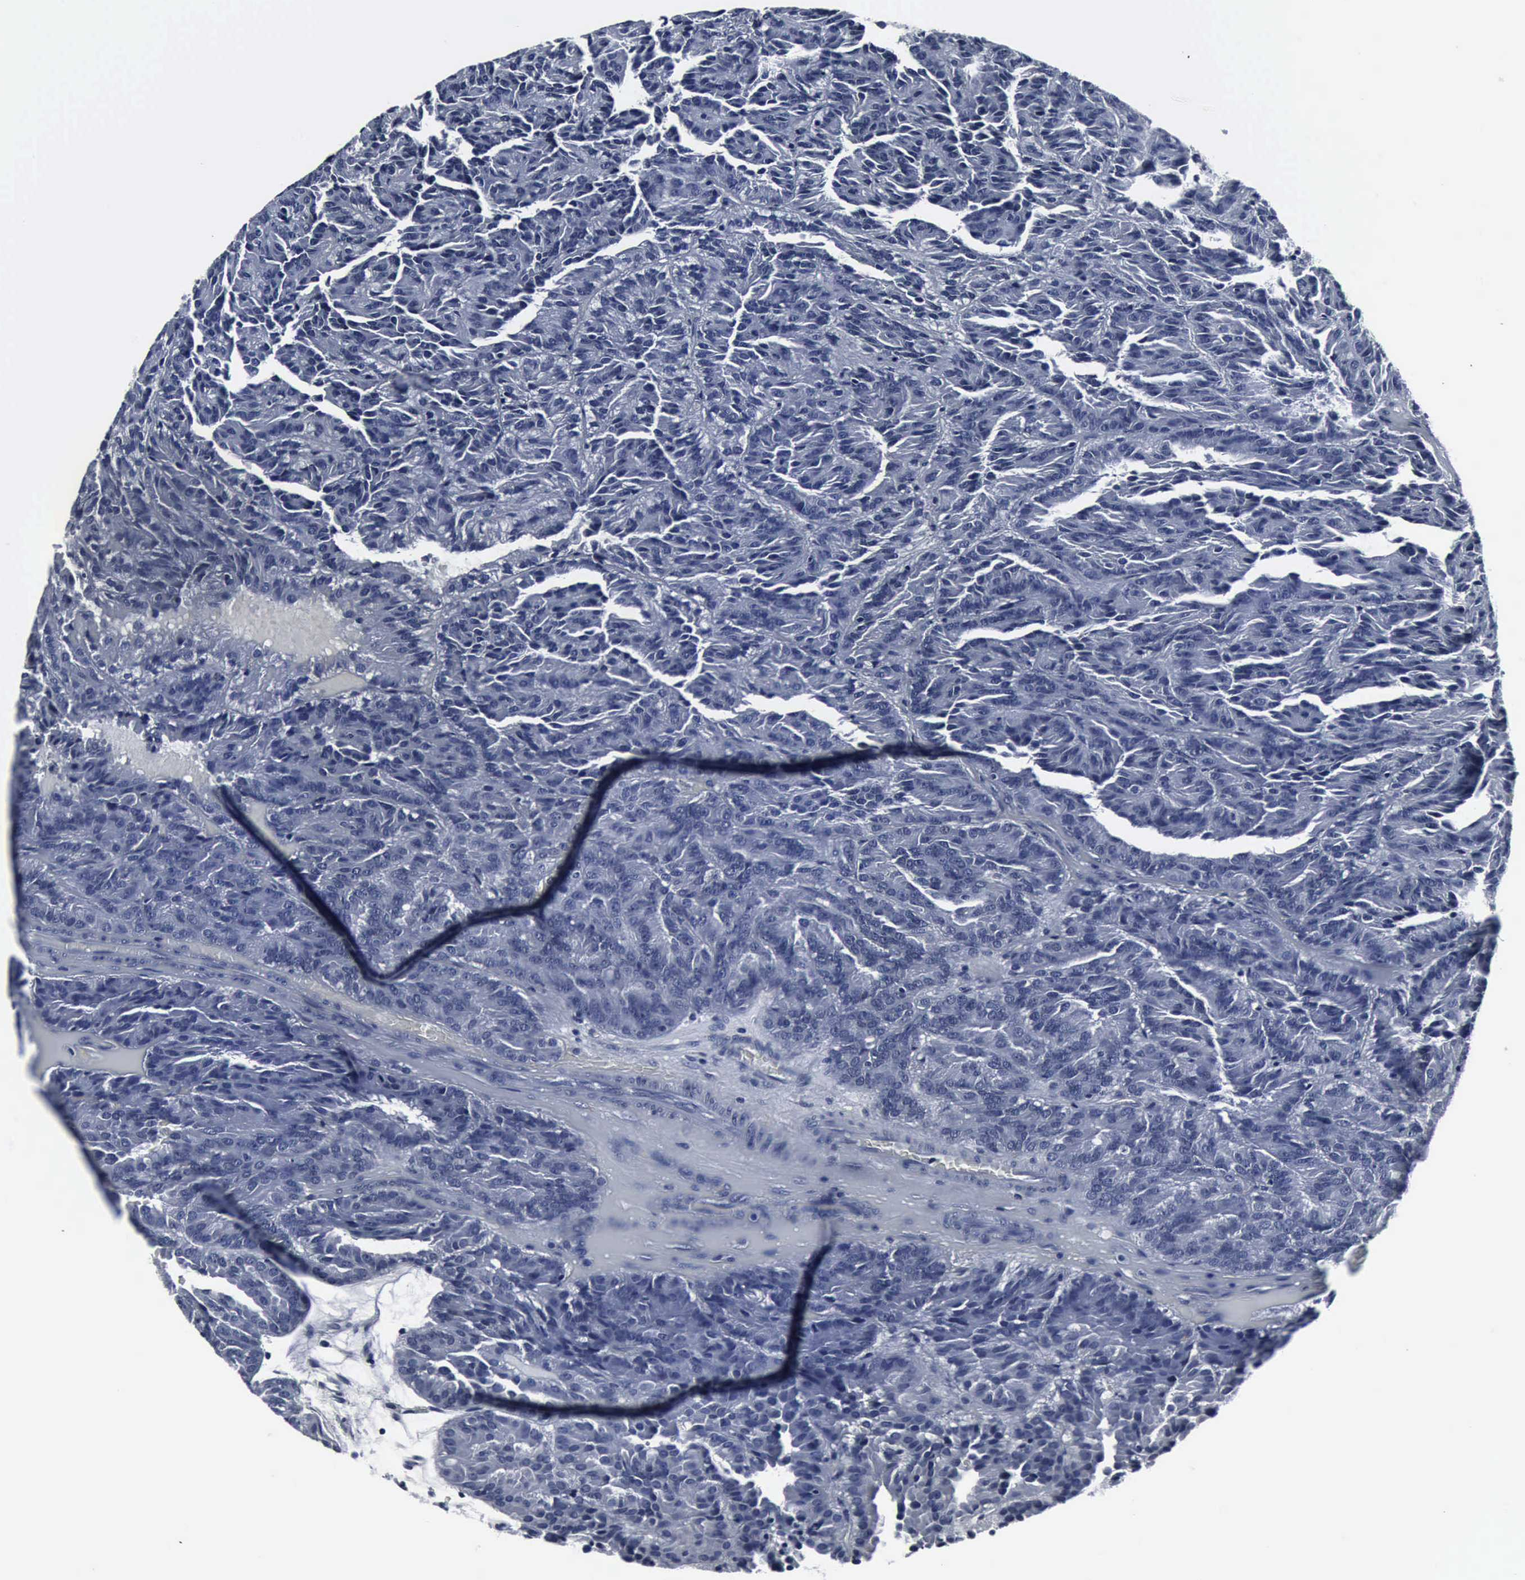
{"staining": {"intensity": "negative", "quantity": "none", "location": "none"}, "tissue": "renal cancer", "cell_type": "Tumor cells", "image_type": "cancer", "snomed": [{"axis": "morphology", "description": "Adenocarcinoma, NOS"}, {"axis": "topography", "description": "Kidney"}], "caption": "Renal adenocarcinoma was stained to show a protein in brown. There is no significant positivity in tumor cells. (Immunohistochemistry, brightfield microscopy, high magnification).", "gene": "SNAP25", "patient": {"sex": "male", "age": 46}}